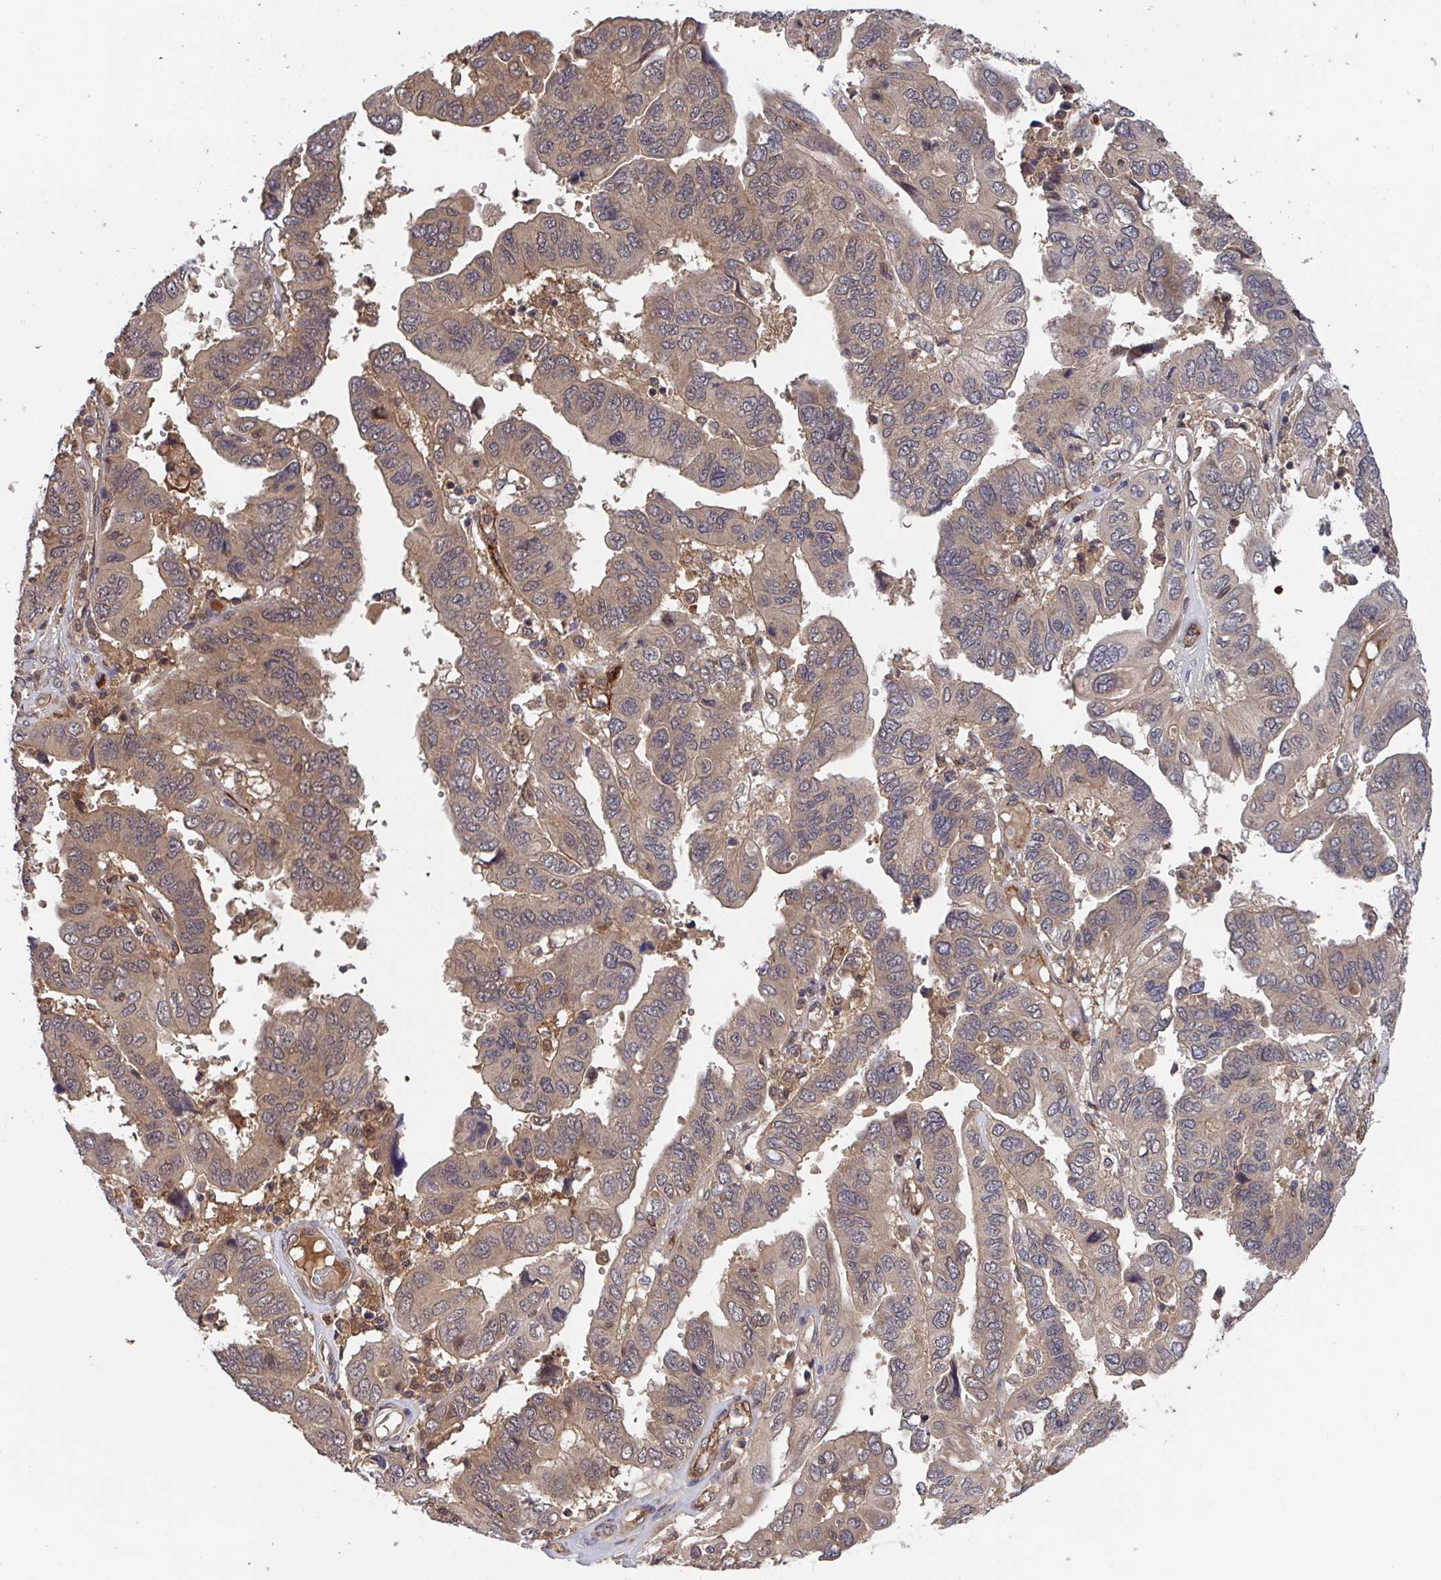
{"staining": {"intensity": "weak", "quantity": "25%-75%", "location": "cytoplasmic/membranous"}, "tissue": "ovarian cancer", "cell_type": "Tumor cells", "image_type": "cancer", "snomed": [{"axis": "morphology", "description": "Cystadenocarcinoma, serous, NOS"}, {"axis": "topography", "description": "Ovary"}], "caption": "Immunohistochemical staining of human ovarian cancer (serous cystadenocarcinoma) exhibits low levels of weak cytoplasmic/membranous expression in about 25%-75% of tumor cells. Immunohistochemistry stains the protein of interest in brown and the nuclei are stained blue.", "gene": "TIGAR", "patient": {"sex": "female", "age": 79}}